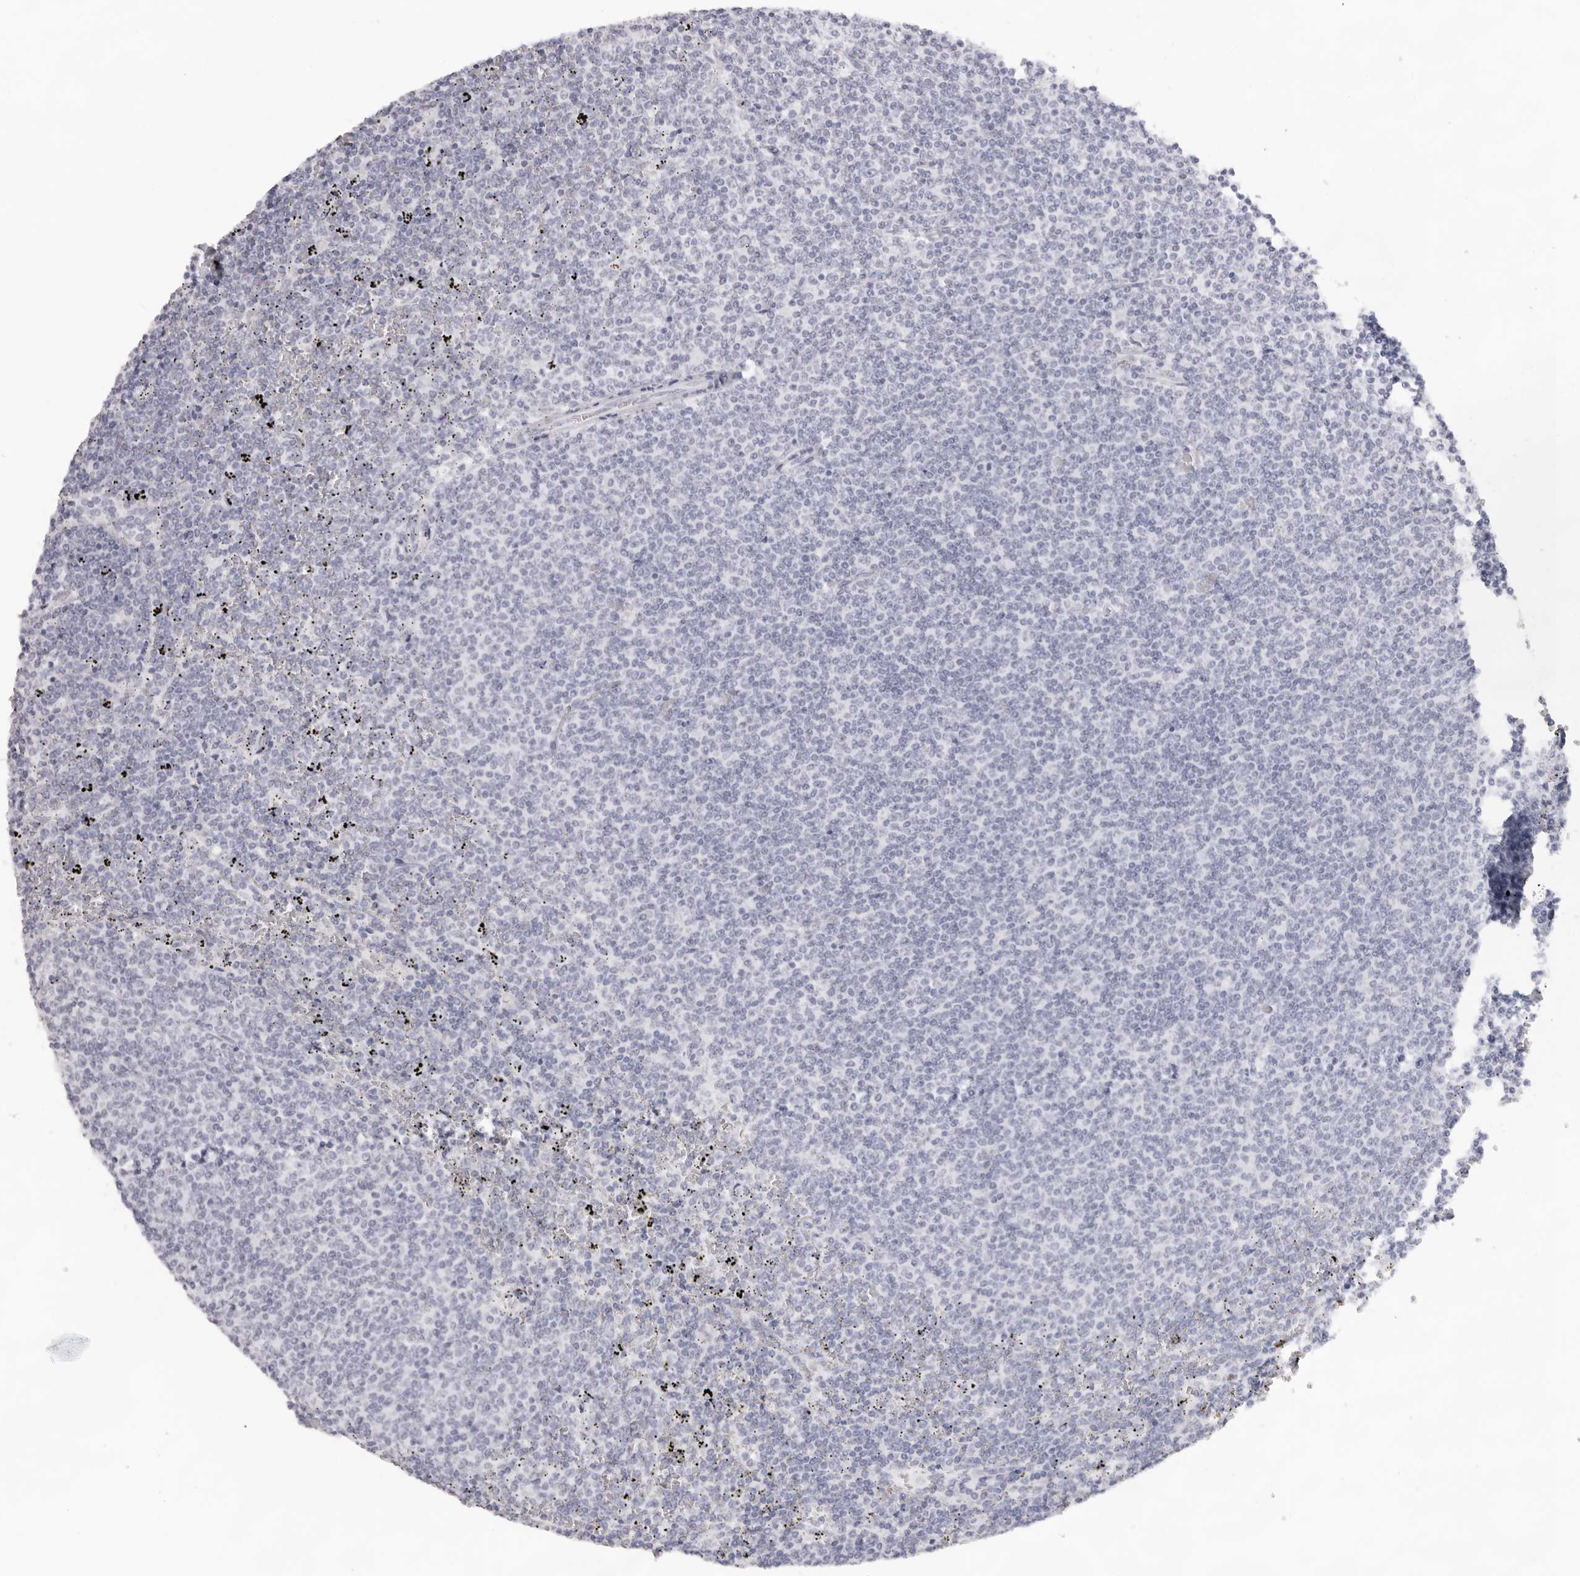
{"staining": {"intensity": "negative", "quantity": "none", "location": "none"}, "tissue": "lymphoma", "cell_type": "Tumor cells", "image_type": "cancer", "snomed": [{"axis": "morphology", "description": "Malignant lymphoma, non-Hodgkin's type, Low grade"}, {"axis": "topography", "description": "Spleen"}], "caption": "Immunohistochemical staining of human lymphoma displays no significant staining in tumor cells.", "gene": "KLK12", "patient": {"sex": "female", "age": 50}}